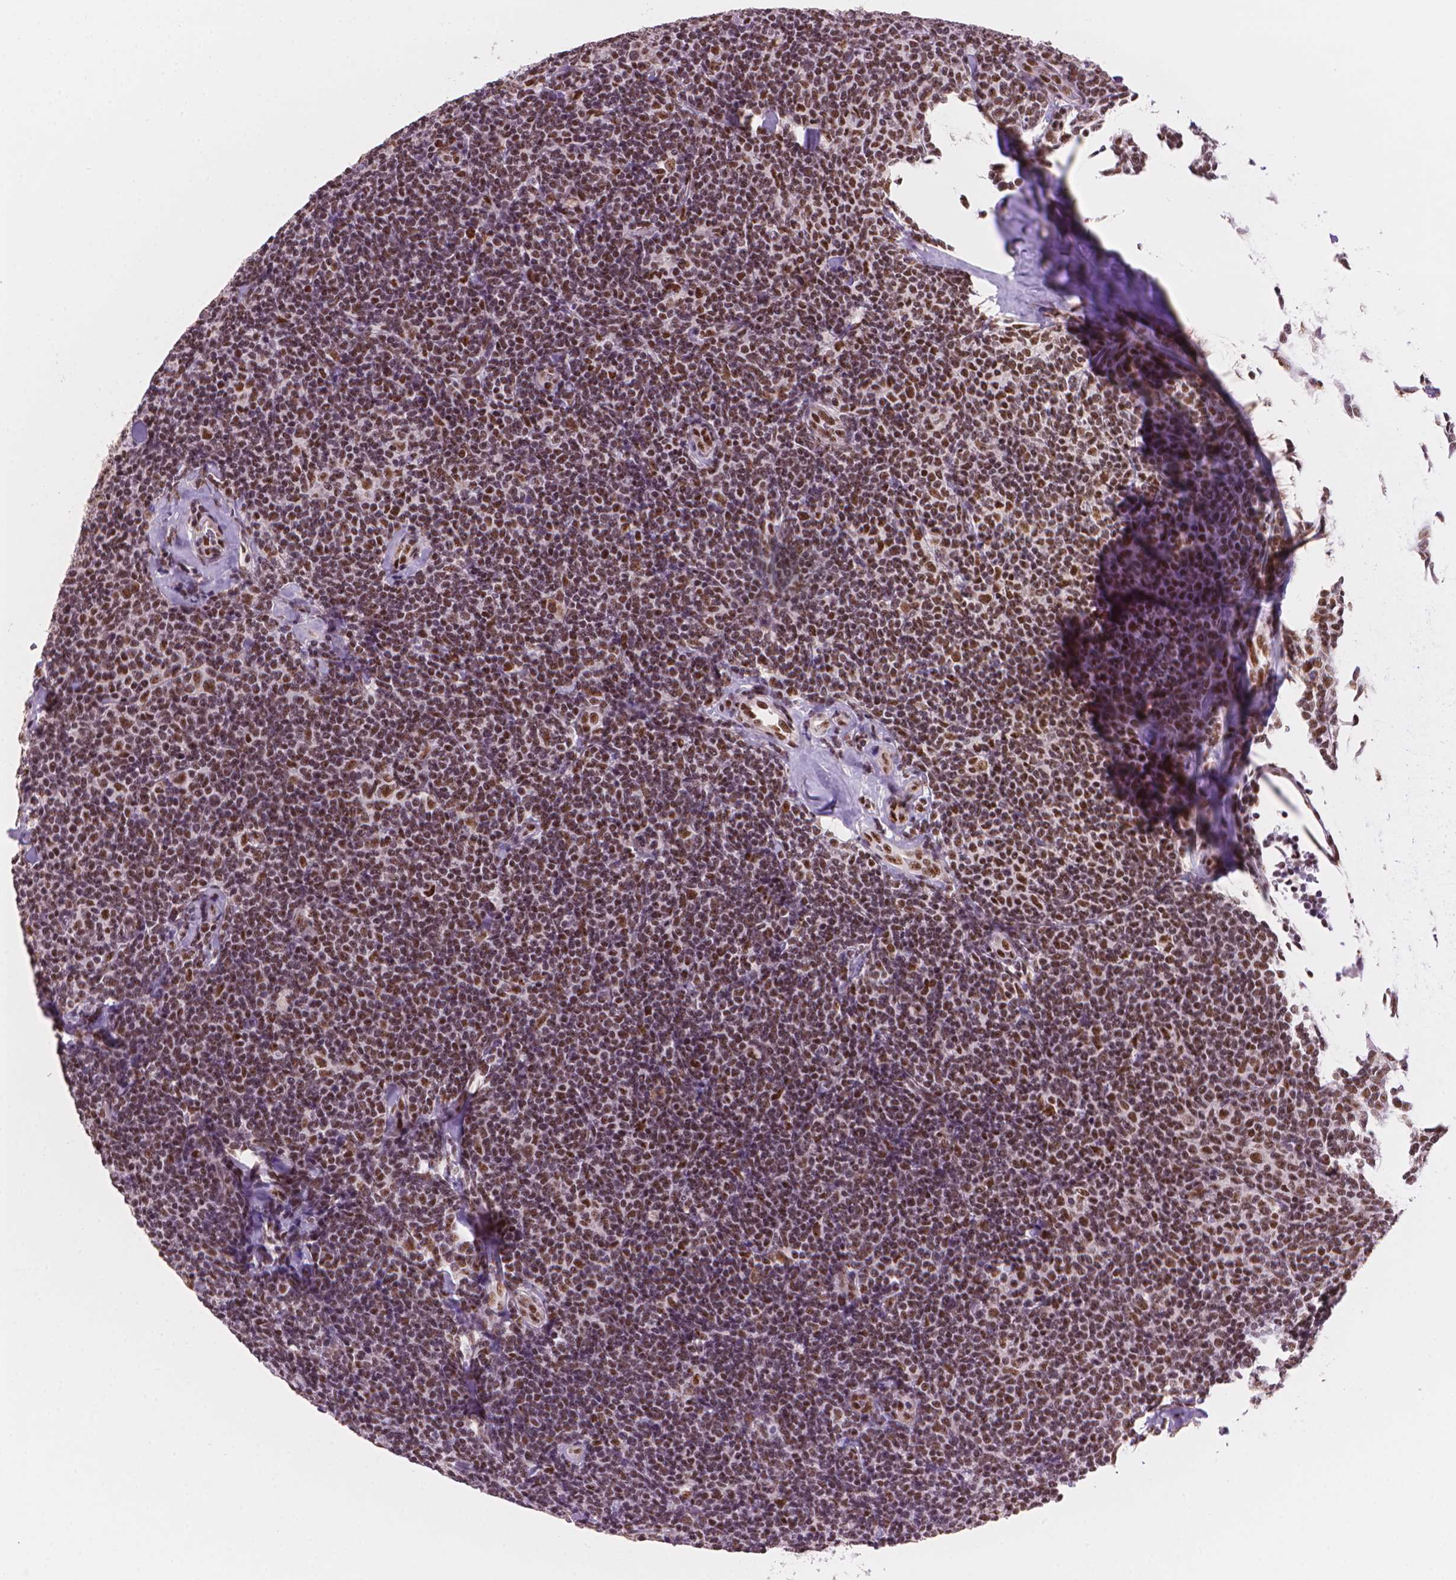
{"staining": {"intensity": "moderate", "quantity": ">75%", "location": "nuclear"}, "tissue": "lymphoma", "cell_type": "Tumor cells", "image_type": "cancer", "snomed": [{"axis": "morphology", "description": "Malignant lymphoma, non-Hodgkin's type, Low grade"}, {"axis": "topography", "description": "Lymph node"}], "caption": "A brown stain highlights moderate nuclear staining of a protein in human malignant lymphoma, non-Hodgkin's type (low-grade) tumor cells.", "gene": "UBN1", "patient": {"sex": "female", "age": 56}}